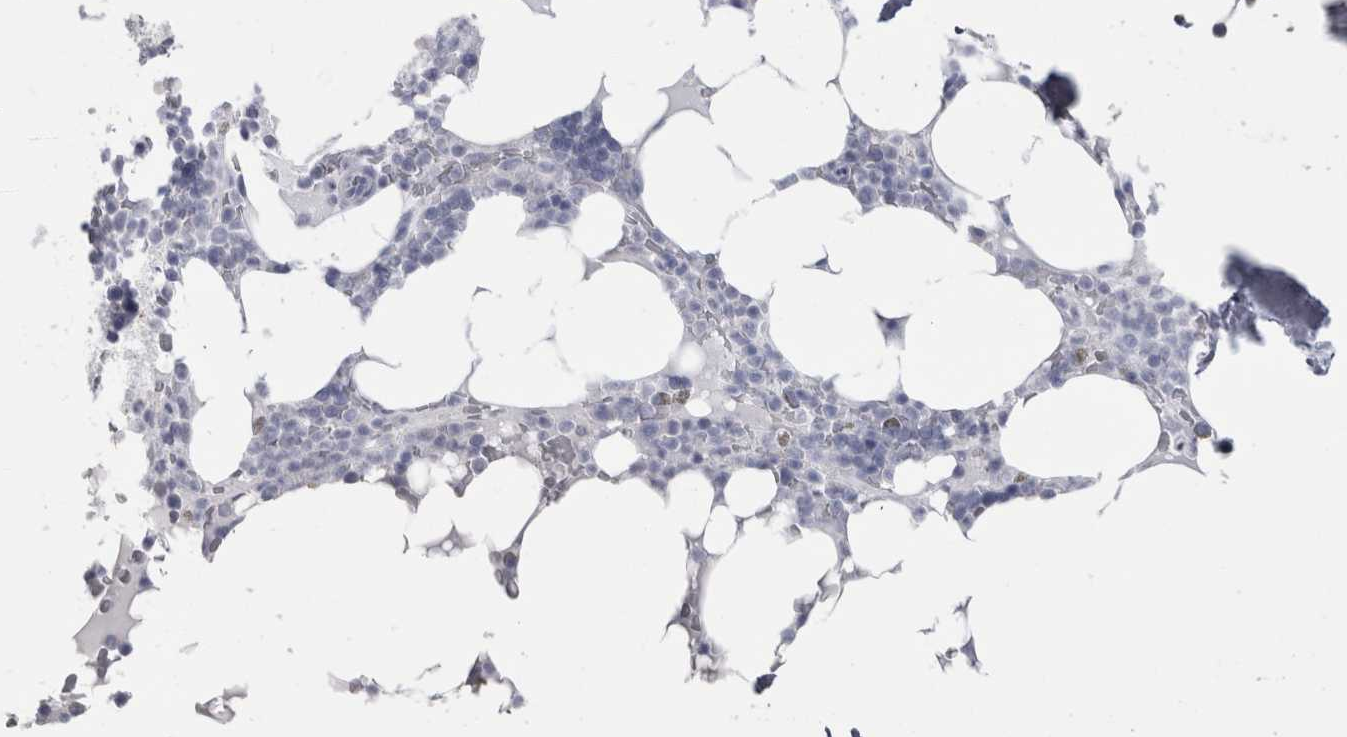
{"staining": {"intensity": "negative", "quantity": "none", "location": "none"}, "tissue": "bone marrow", "cell_type": "Hematopoietic cells", "image_type": "normal", "snomed": [{"axis": "morphology", "description": "Normal tissue, NOS"}, {"axis": "topography", "description": "Bone marrow"}], "caption": "IHC micrograph of unremarkable bone marrow: bone marrow stained with DAB (3,3'-diaminobenzidine) reveals no significant protein staining in hematopoietic cells.", "gene": "PTH", "patient": {"sex": "male", "age": 58}}